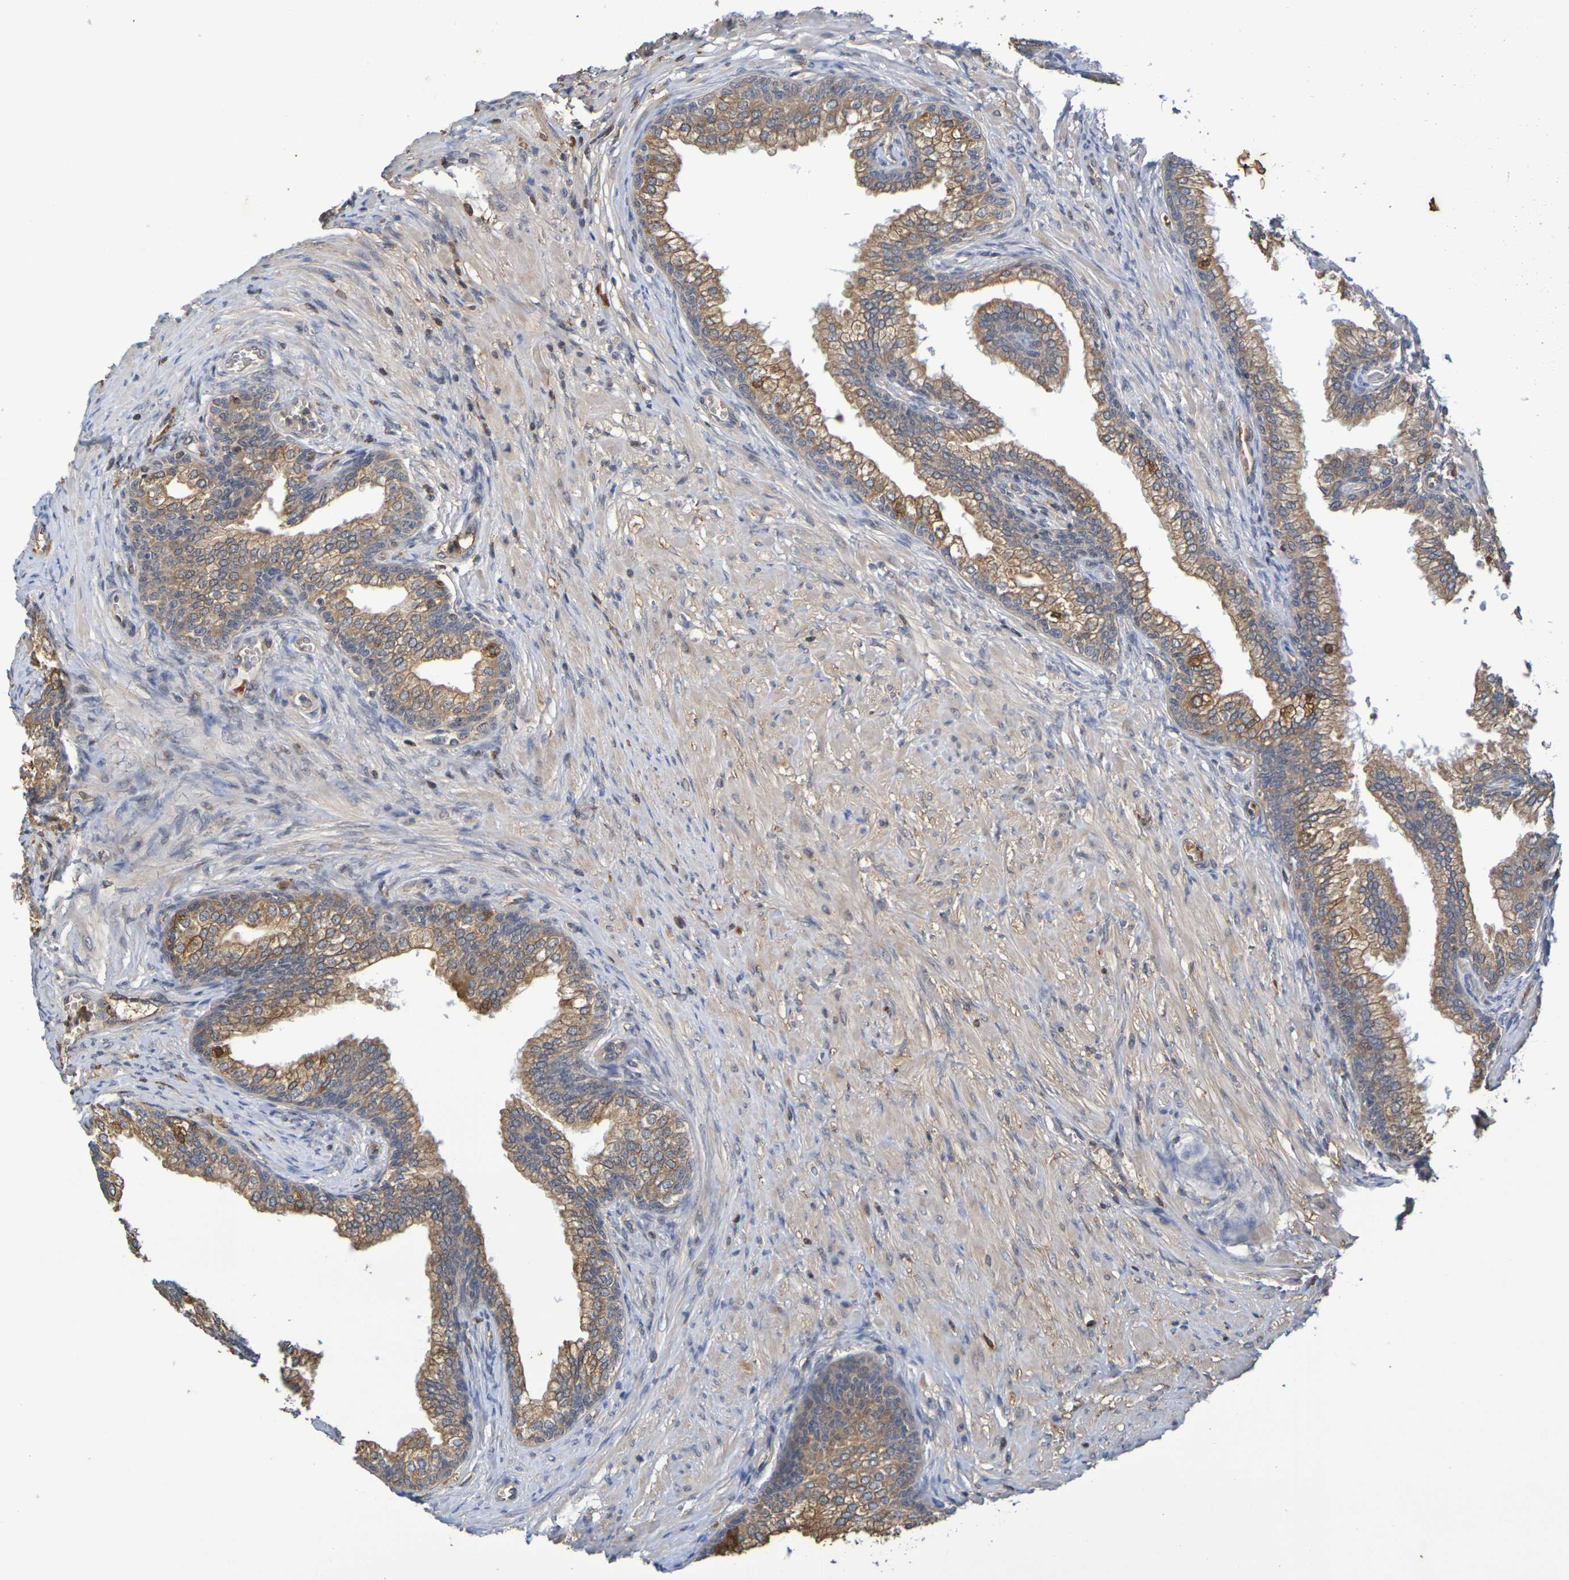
{"staining": {"intensity": "moderate", "quantity": ">75%", "location": "cytoplasmic/membranous"}, "tissue": "prostate", "cell_type": "Glandular cells", "image_type": "normal", "snomed": [{"axis": "morphology", "description": "Normal tissue, NOS"}, {"axis": "morphology", "description": "Urothelial carcinoma, Low grade"}, {"axis": "topography", "description": "Urinary bladder"}, {"axis": "topography", "description": "Prostate"}], "caption": "IHC photomicrograph of benign human prostate stained for a protein (brown), which exhibits medium levels of moderate cytoplasmic/membranous staining in about >75% of glandular cells.", "gene": "TERF2", "patient": {"sex": "male", "age": 60}}